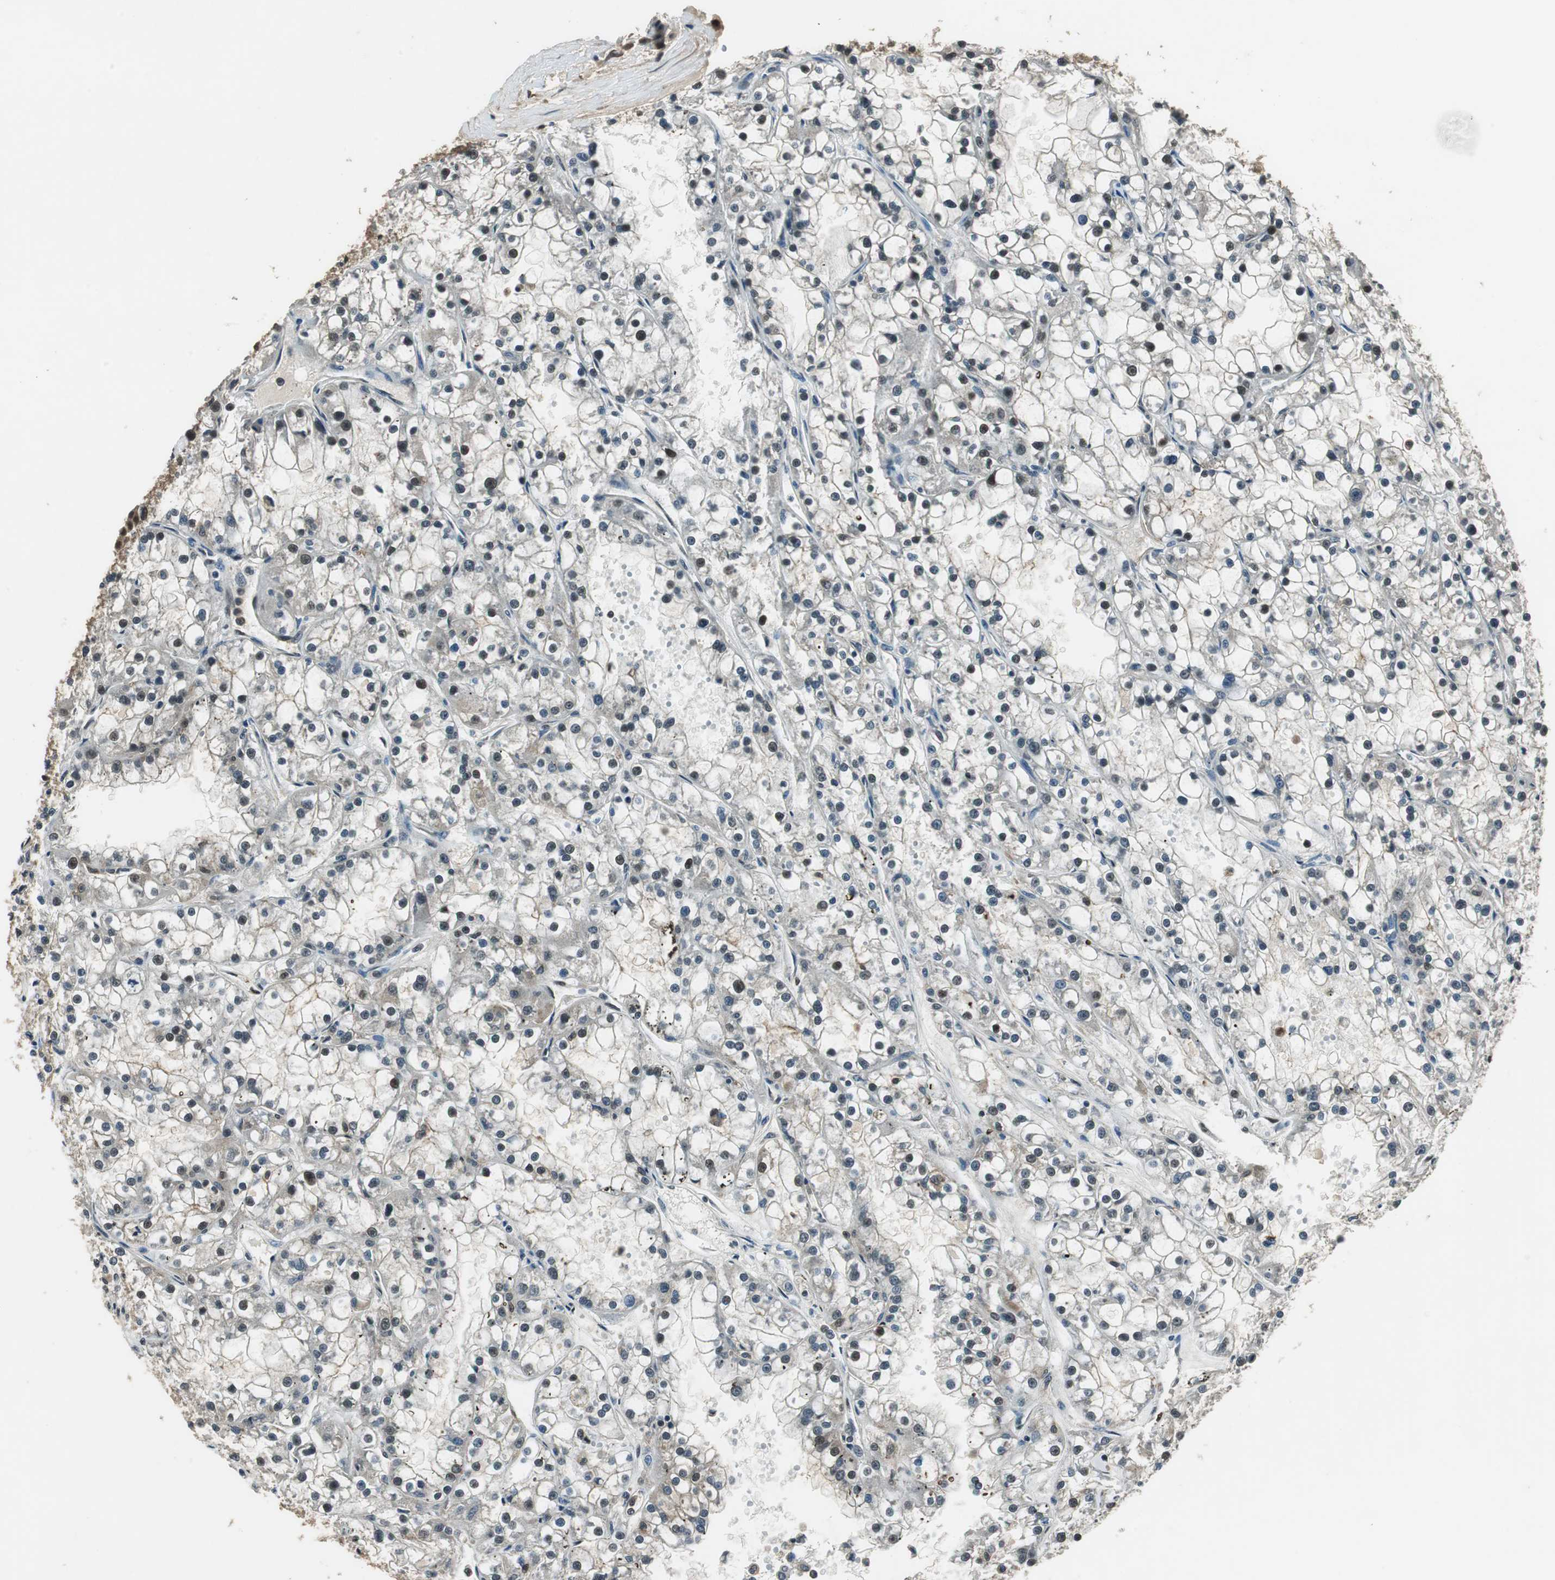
{"staining": {"intensity": "weak", "quantity": "25%-75%", "location": "cytoplasmic/membranous,nuclear"}, "tissue": "renal cancer", "cell_type": "Tumor cells", "image_type": "cancer", "snomed": [{"axis": "morphology", "description": "Adenocarcinoma, NOS"}, {"axis": "topography", "description": "Kidney"}], "caption": "Renal cancer (adenocarcinoma) stained for a protein reveals weak cytoplasmic/membranous and nuclear positivity in tumor cells.", "gene": "PSMB4", "patient": {"sex": "female", "age": 52}}